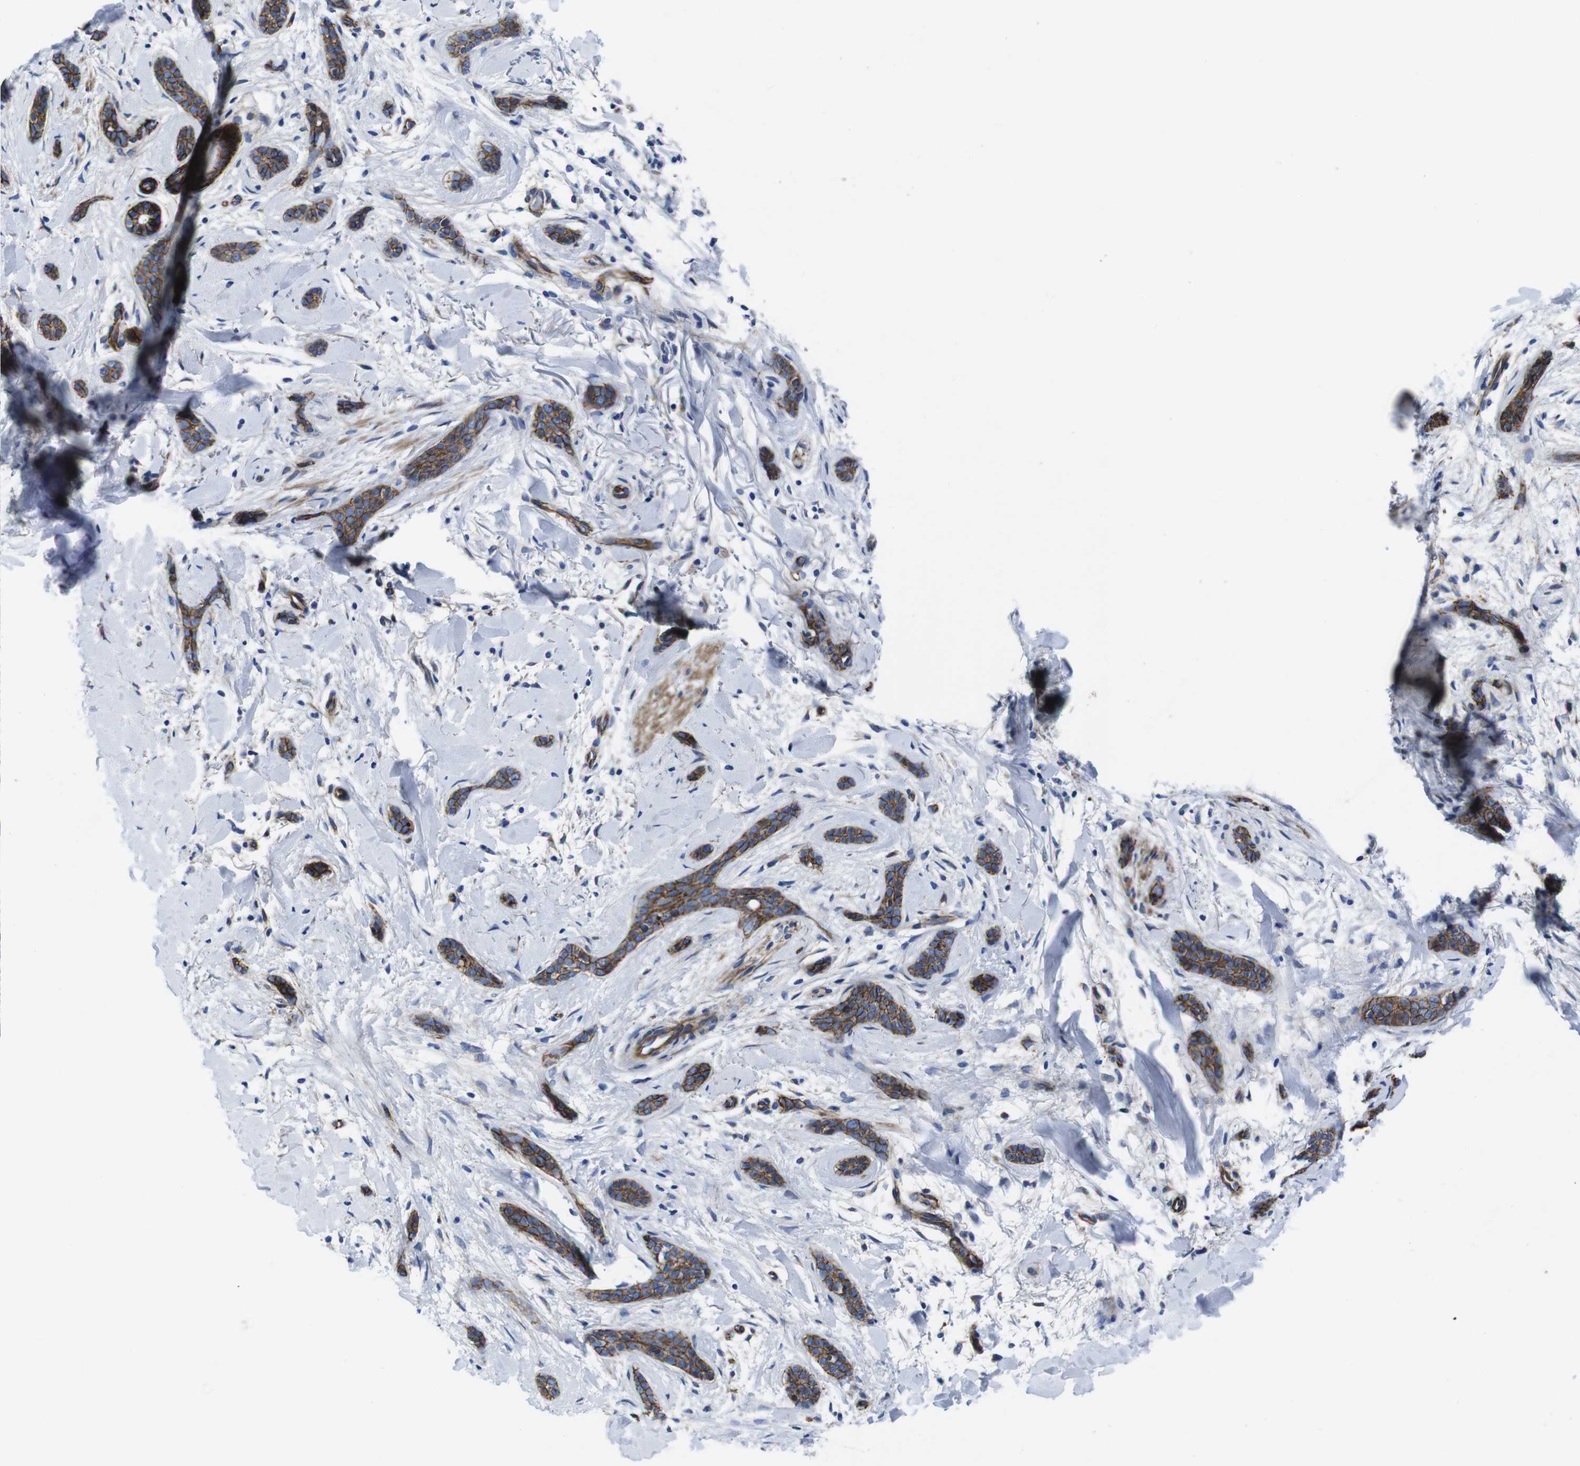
{"staining": {"intensity": "moderate", "quantity": ">75%", "location": "cytoplasmic/membranous"}, "tissue": "skin cancer", "cell_type": "Tumor cells", "image_type": "cancer", "snomed": [{"axis": "morphology", "description": "Basal cell carcinoma"}, {"axis": "topography", "description": "Skin"}], "caption": "High-power microscopy captured an IHC image of skin cancer, revealing moderate cytoplasmic/membranous positivity in approximately >75% of tumor cells. (brown staining indicates protein expression, while blue staining denotes nuclei).", "gene": "NUMB", "patient": {"sex": "female", "age": 58}}